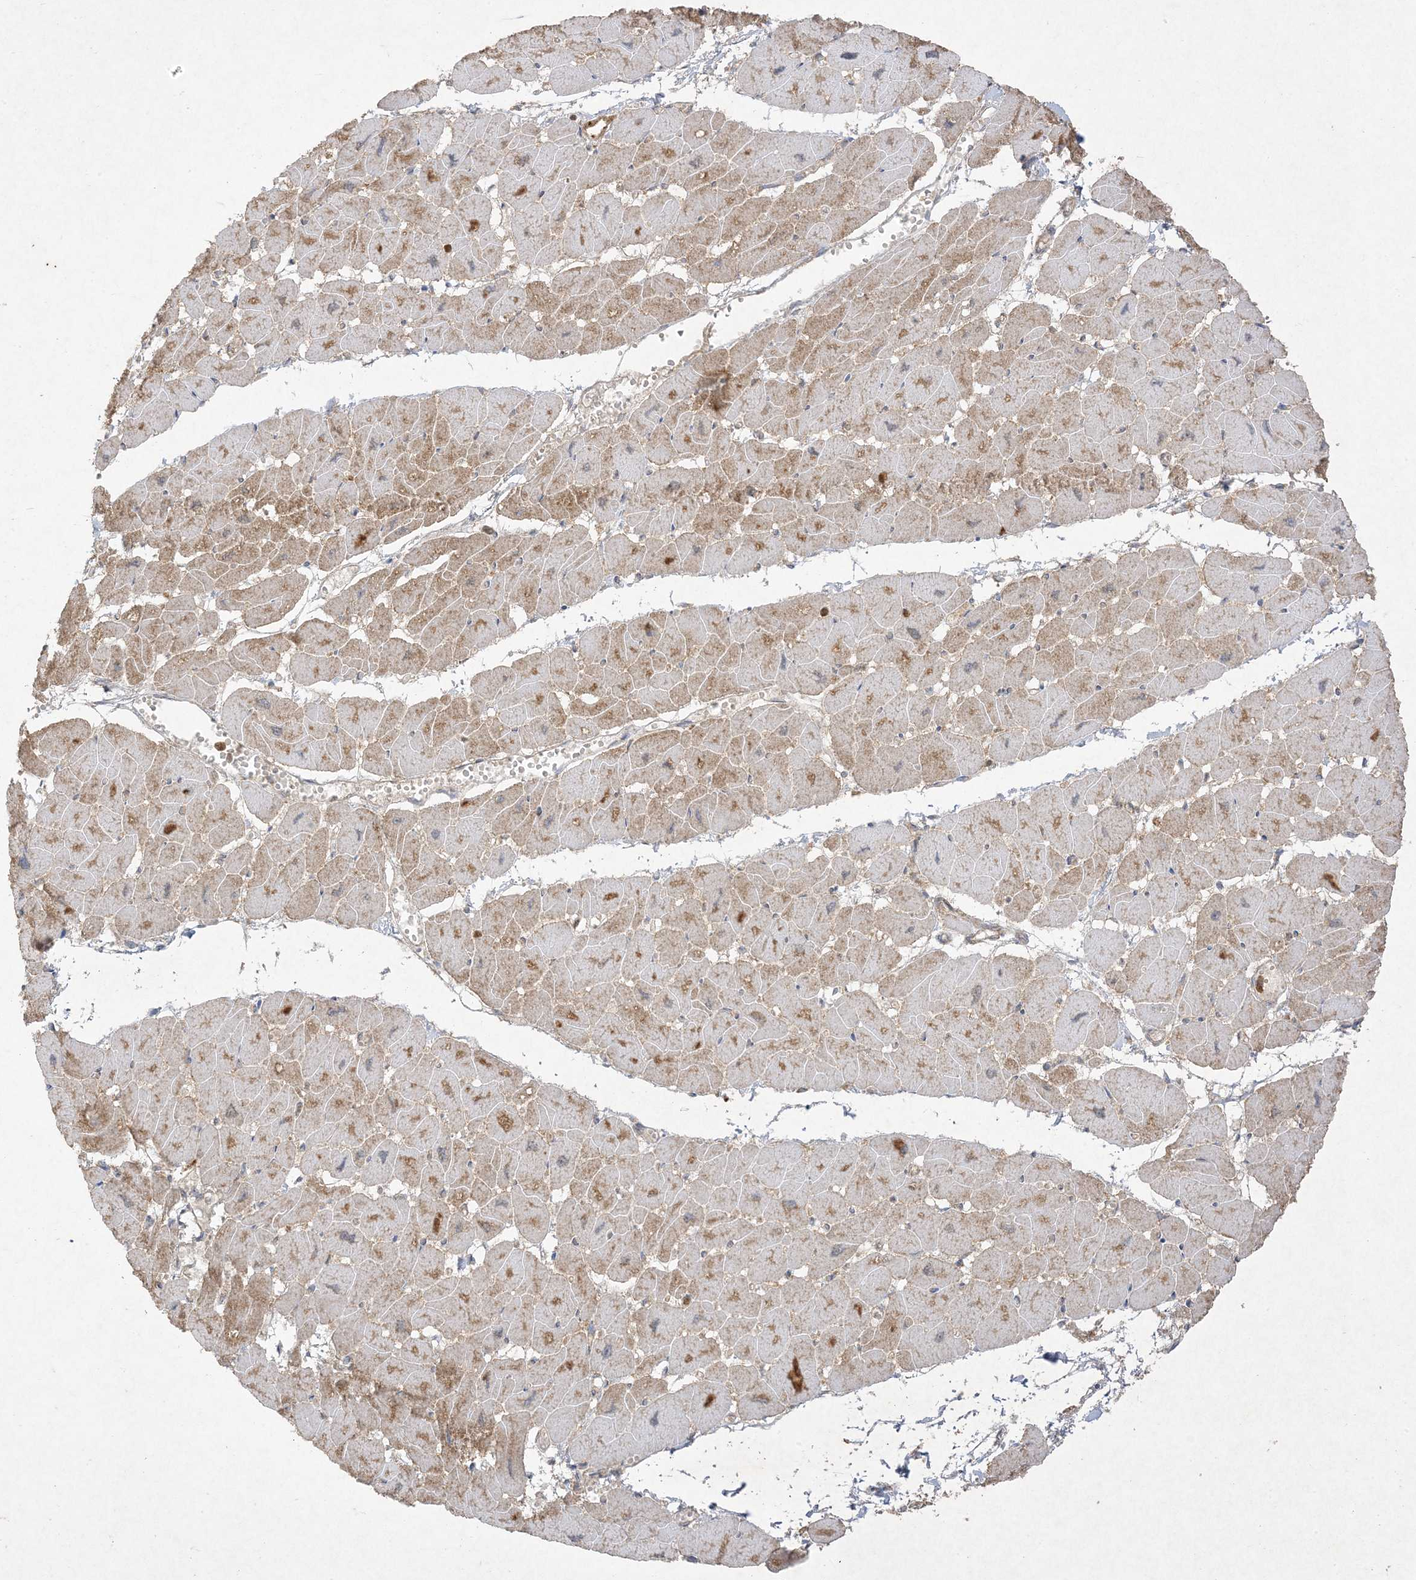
{"staining": {"intensity": "moderate", "quantity": ">75%", "location": "cytoplasmic/membranous"}, "tissue": "heart muscle", "cell_type": "Cardiomyocytes", "image_type": "normal", "snomed": [{"axis": "morphology", "description": "Normal tissue, NOS"}, {"axis": "topography", "description": "Heart"}], "caption": "Immunohistochemistry (IHC) of unremarkable heart muscle demonstrates medium levels of moderate cytoplasmic/membranous expression in approximately >75% of cardiomyocytes.", "gene": "UBE2C", "patient": {"sex": "female", "age": 54}}